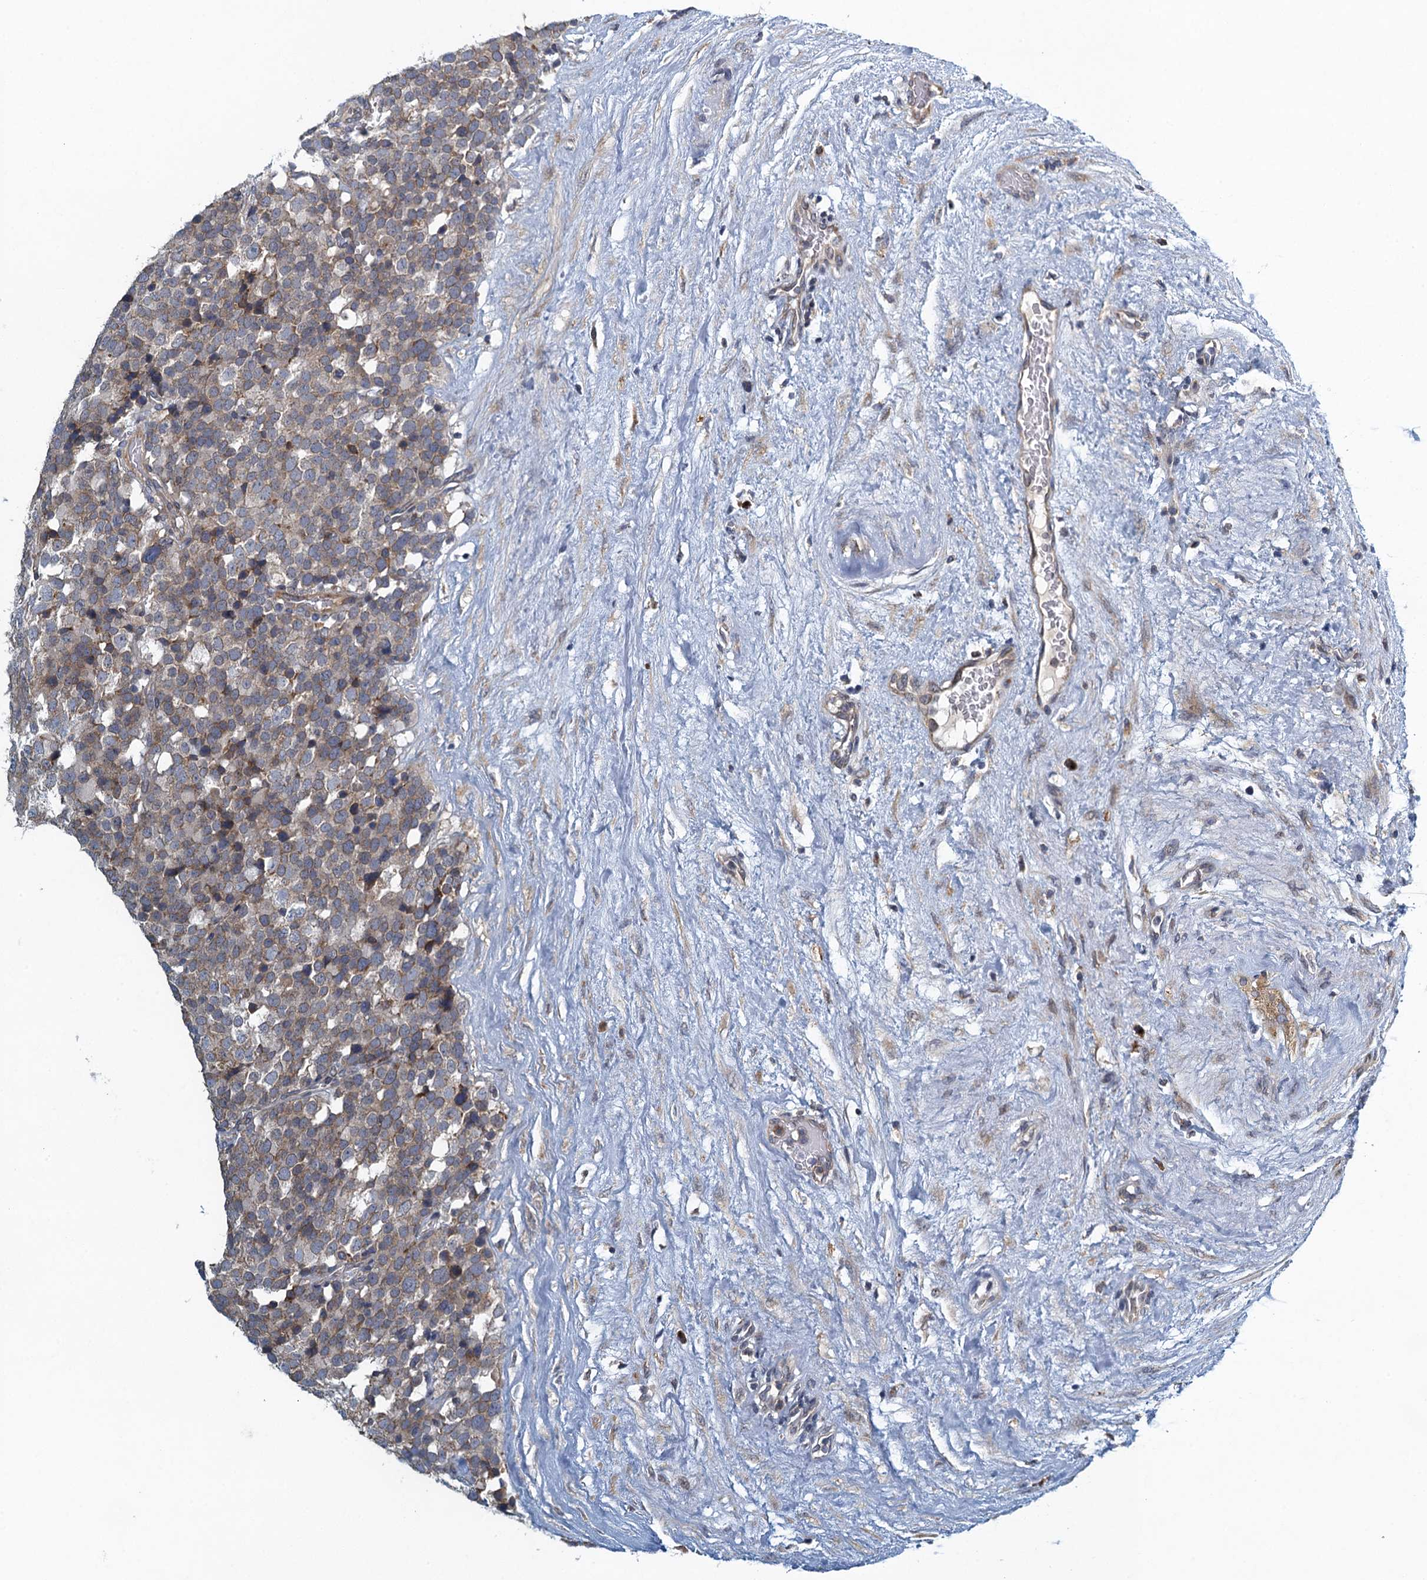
{"staining": {"intensity": "weak", "quantity": ">75%", "location": "cytoplasmic/membranous"}, "tissue": "testis cancer", "cell_type": "Tumor cells", "image_type": "cancer", "snomed": [{"axis": "morphology", "description": "Seminoma, NOS"}, {"axis": "topography", "description": "Testis"}], "caption": "A low amount of weak cytoplasmic/membranous expression is seen in approximately >75% of tumor cells in seminoma (testis) tissue. (IHC, brightfield microscopy, high magnification).", "gene": "ALG2", "patient": {"sex": "male", "age": 71}}